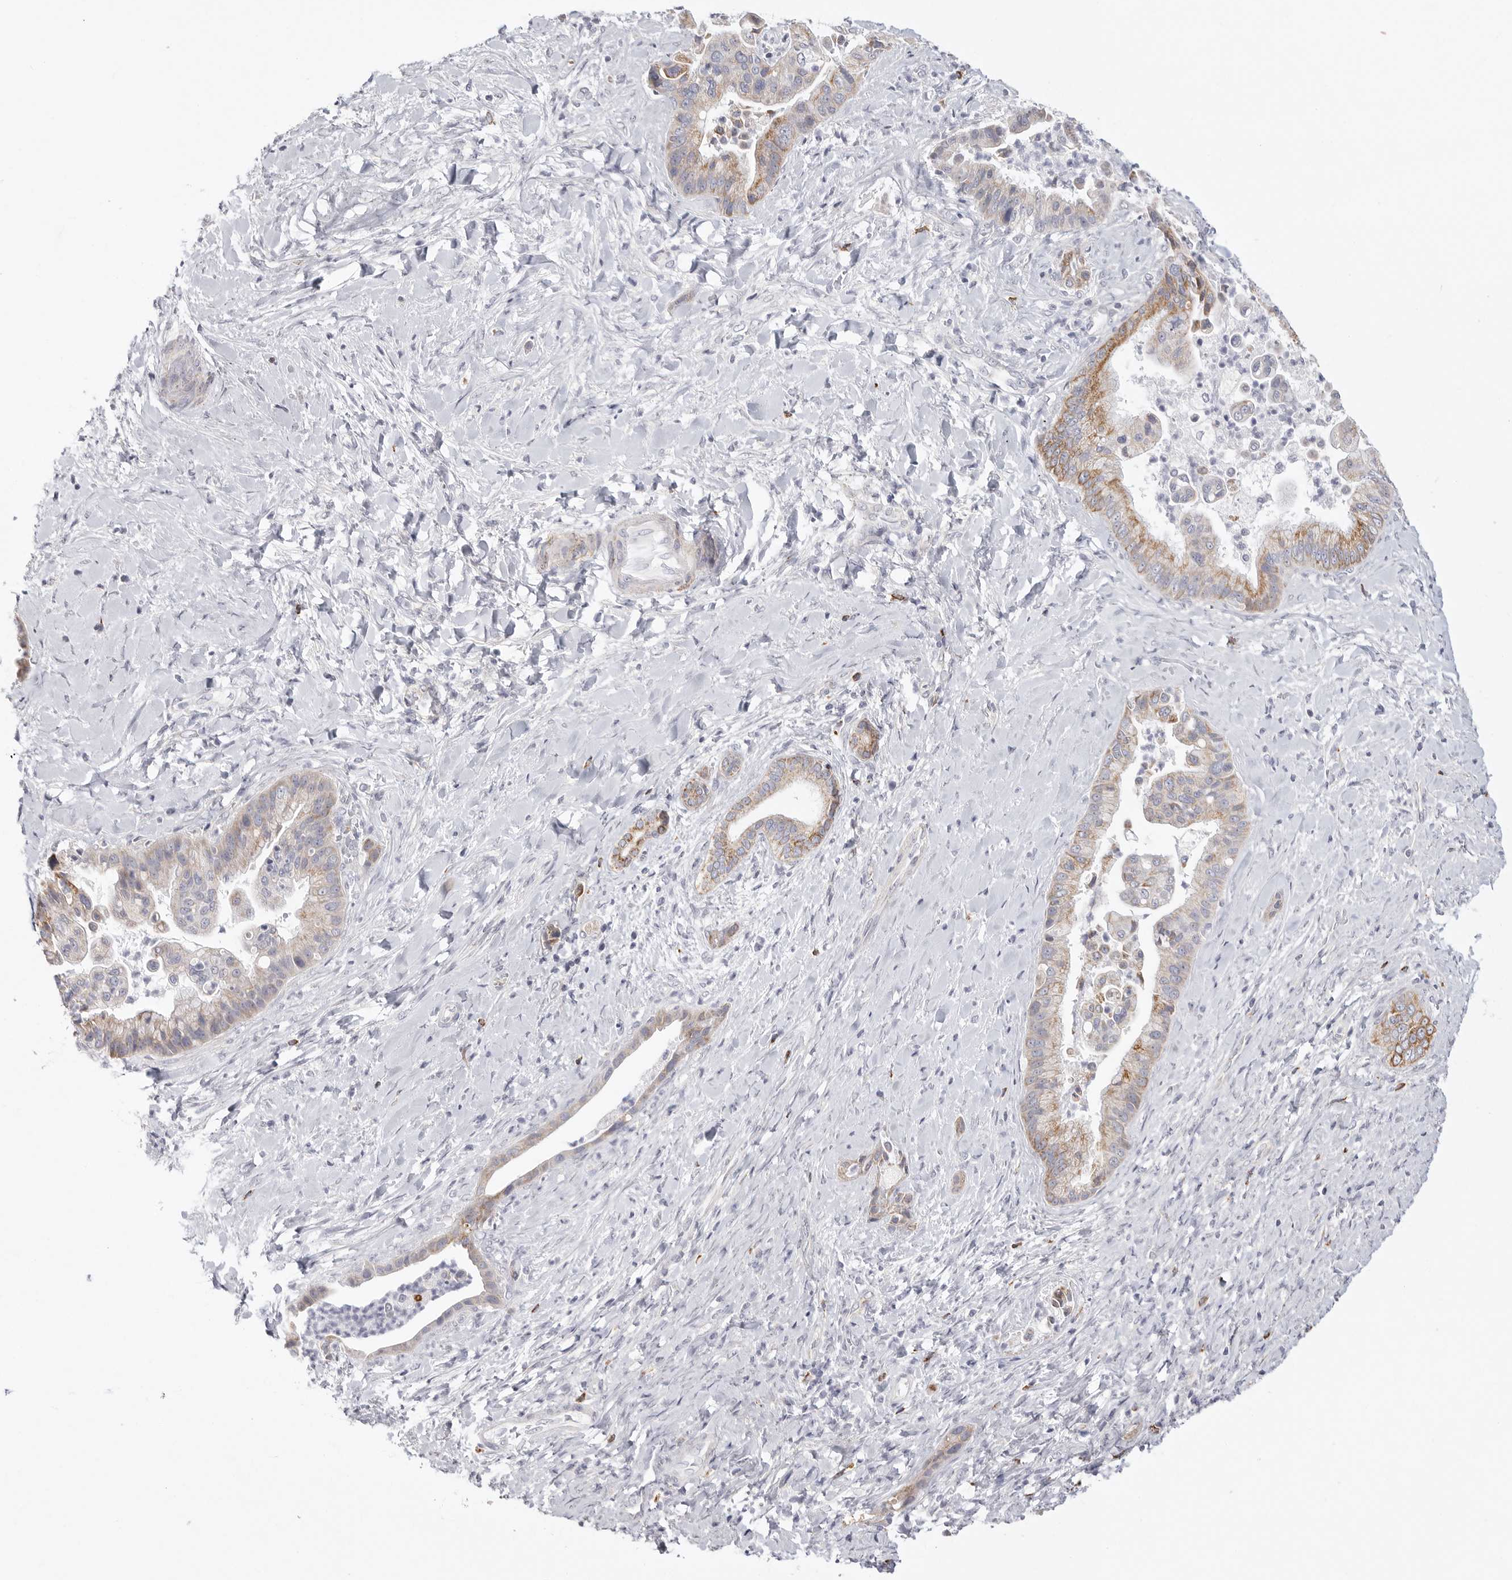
{"staining": {"intensity": "moderate", "quantity": ">75%", "location": "cytoplasmic/membranous"}, "tissue": "liver cancer", "cell_type": "Tumor cells", "image_type": "cancer", "snomed": [{"axis": "morphology", "description": "Cholangiocarcinoma"}, {"axis": "topography", "description": "Liver"}], "caption": "Immunohistochemistry of liver cancer exhibits medium levels of moderate cytoplasmic/membranous staining in about >75% of tumor cells. (Brightfield microscopy of DAB IHC at high magnification).", "gene": "ELP3", "patient": {"sex": "female", "age": 54}}